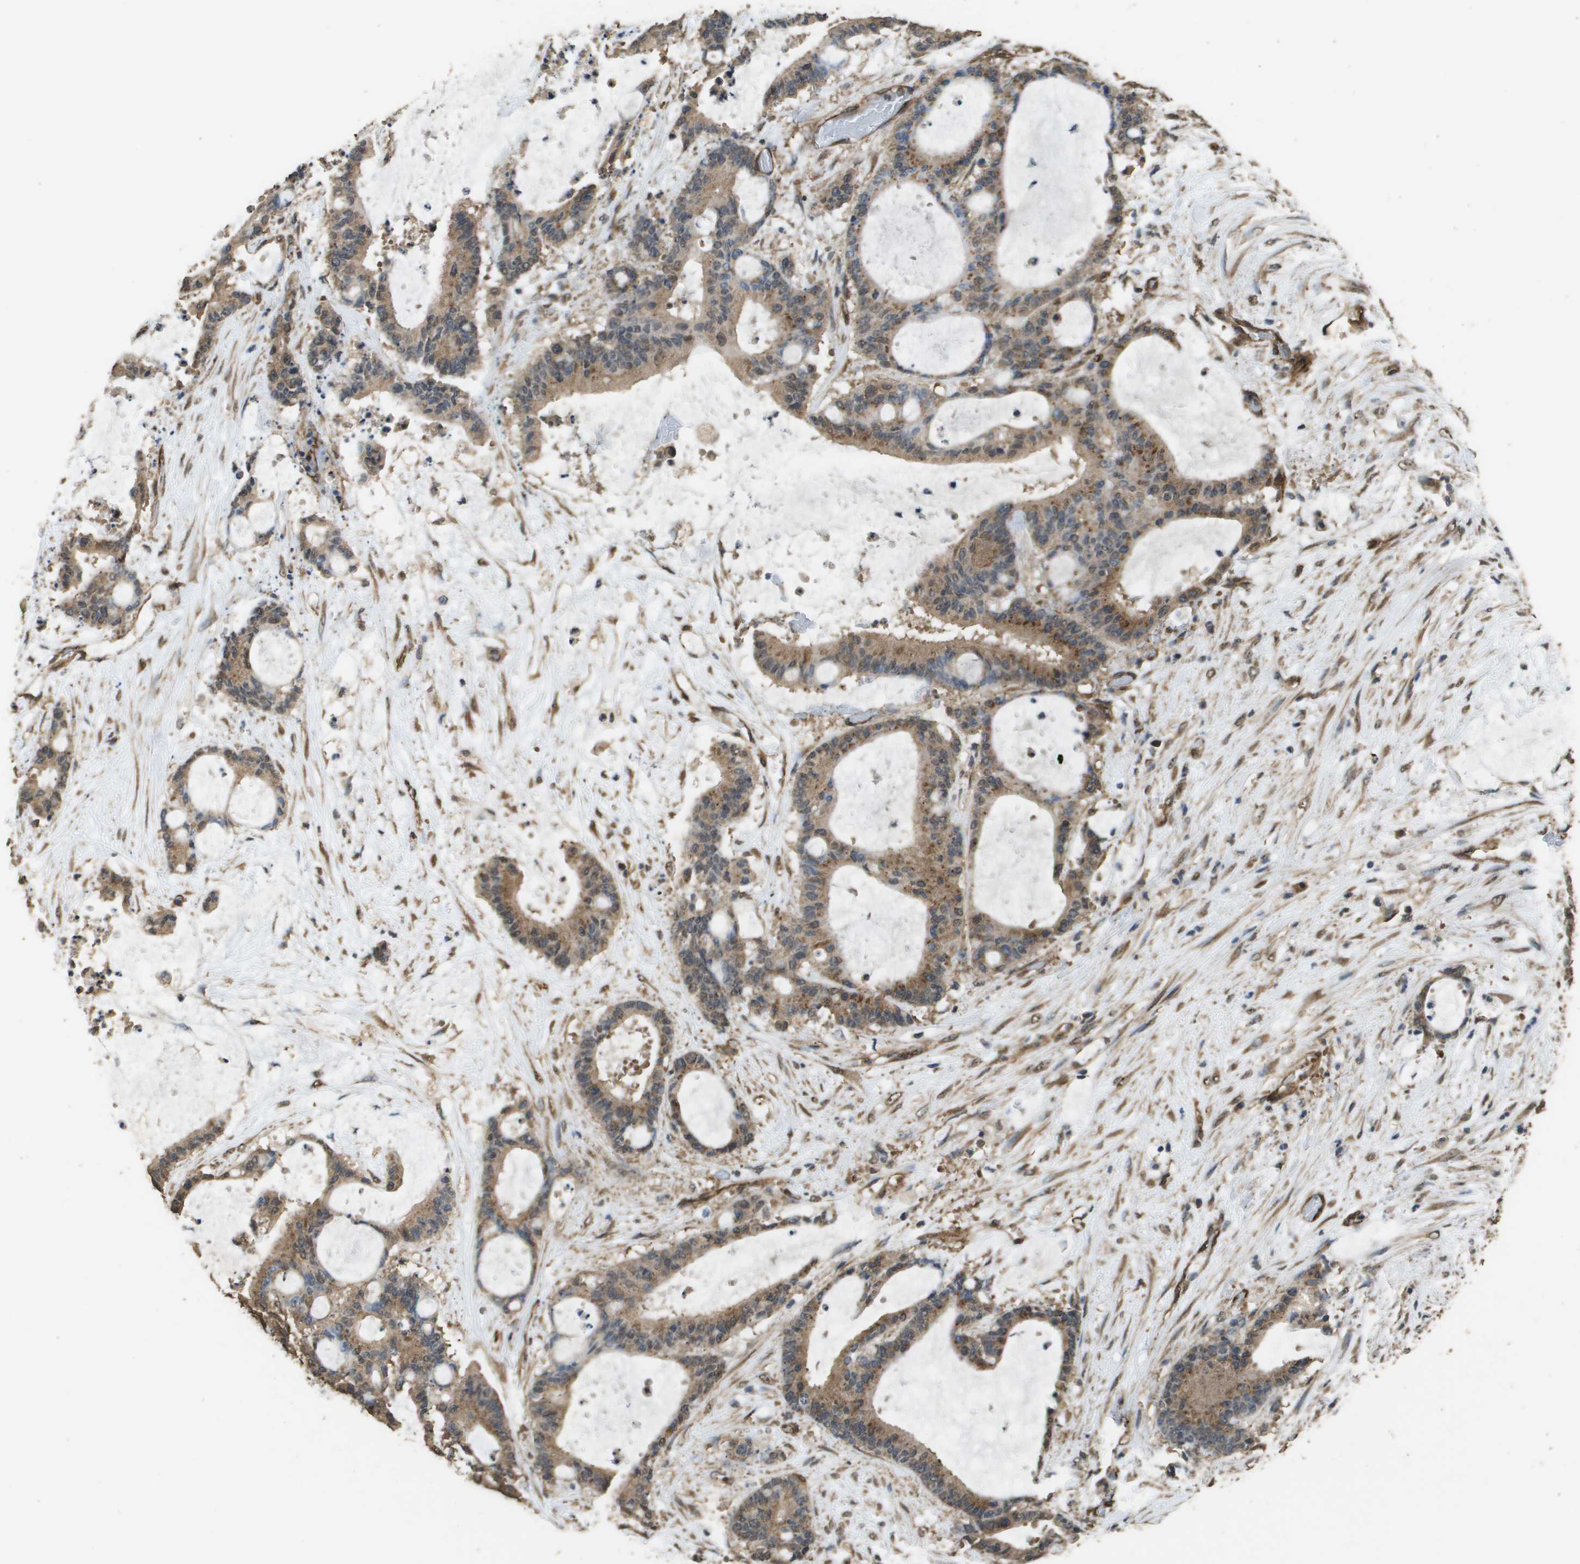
{"staining": {"intensity": "moderate", "quantity": ">75%", "location": "cytoplasmic/membranous"}, "tissue": "liver cancer", "cell_type": "Tumor cells", "image_type": "cancer", "snomed": [{"axis": "morphology", "description": "Cholangiocarcinoma"}, {"axis": "topography", "description": "Liver"}], "caption": "An image of liver cancer (cholangiocarcinoma) stained for a protein reveals moderate cytoplasmic/membranous brown staining in tumor cells.", "gene": "AAMP", "patient": {"sex": "female", "age": 73}}